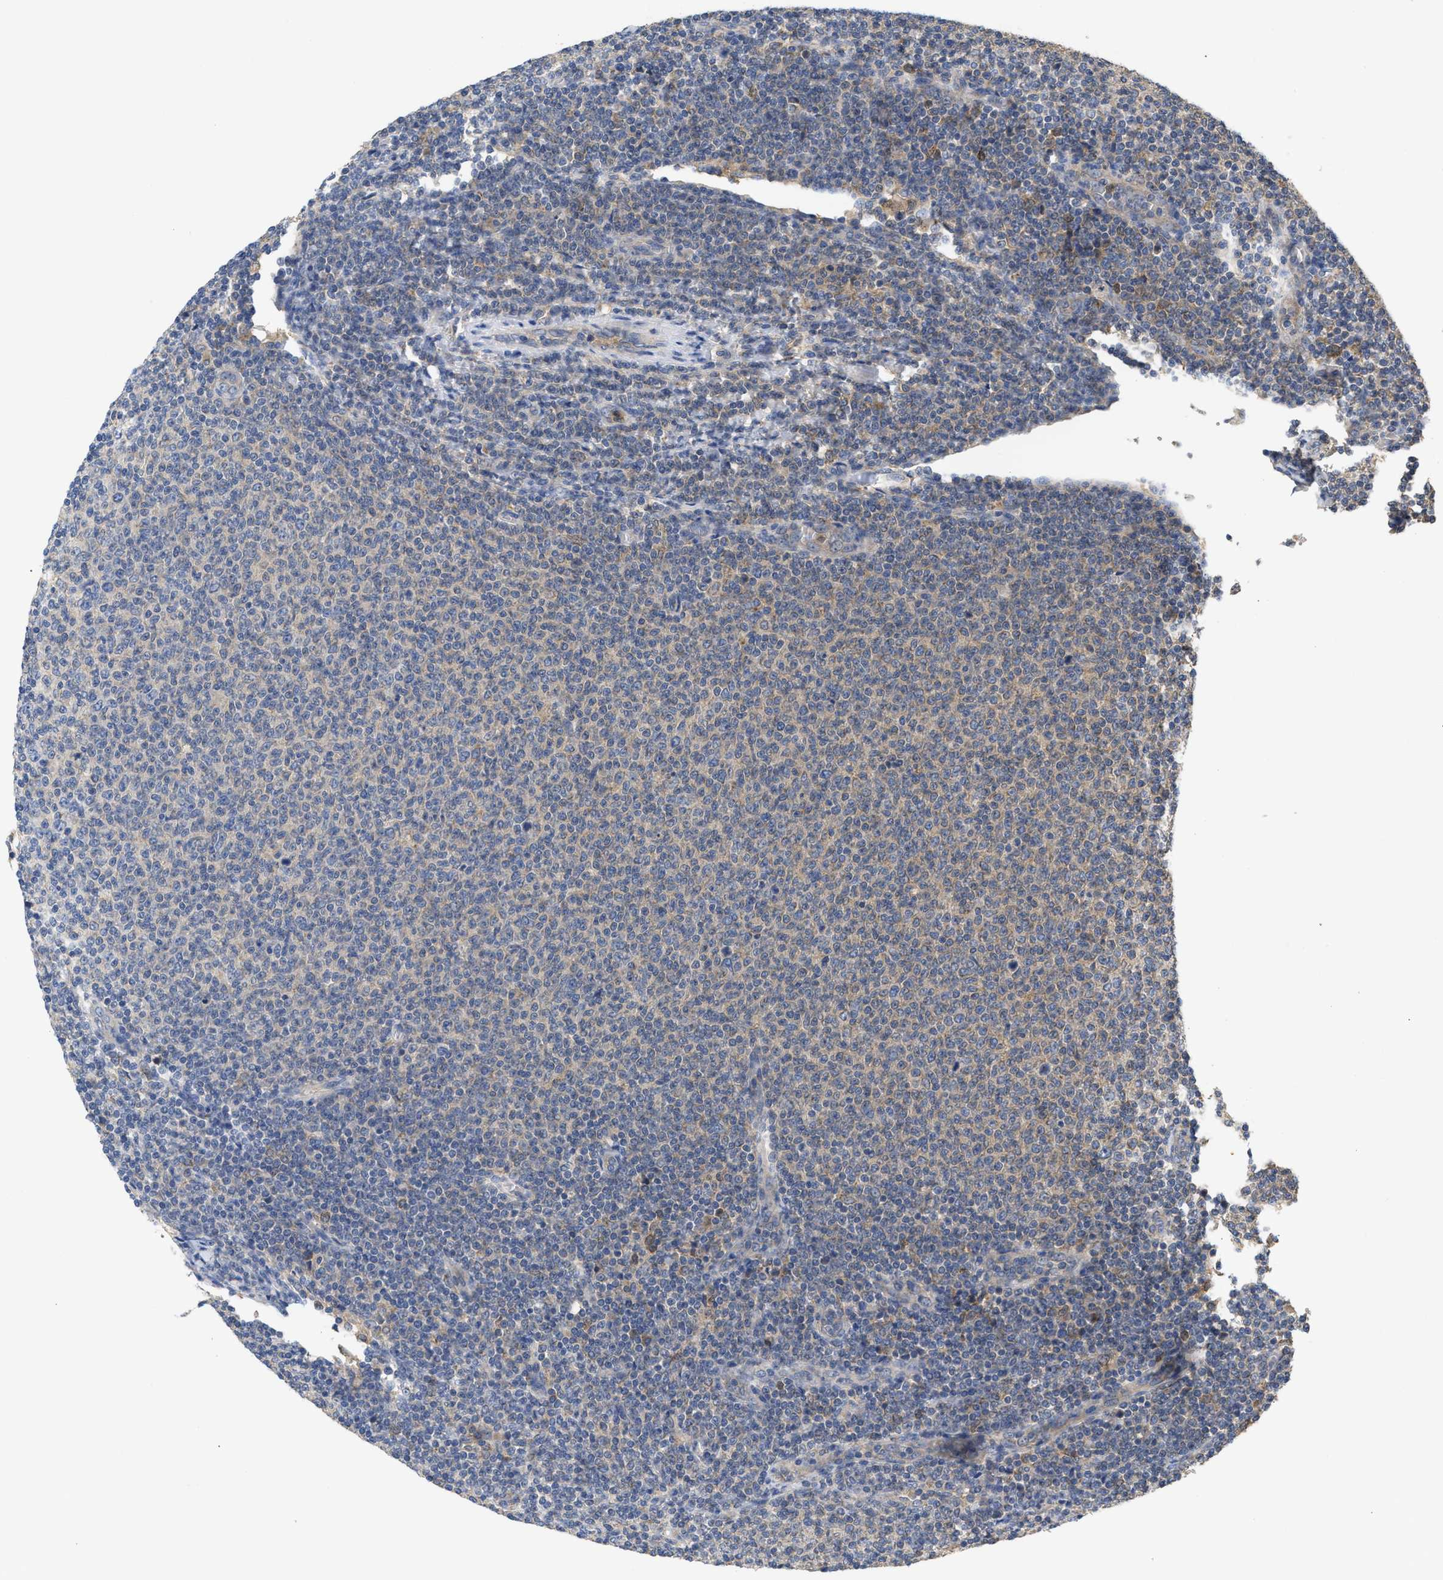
{"staining": {"intensity": "negative", "quantity": "none", "location": "none"}, "tissue": "lymphoma", "cell_type": "Tumor cells", "image_type": "cancer", "snomed": [{"axis": "morphology", "description": "Malignant lymphoma, non-Hodgkin's type, Low grade"}, {"axis": "topography", "description": "Lymph node"}], "caption": "Immunohistochemistry of malignant lymphoma, non-Hodgkin's type (low-grade) exhibits no positivity in tumor cells.", "gene": "RNF216", "patient": {"sex": "male", "age": 66}}